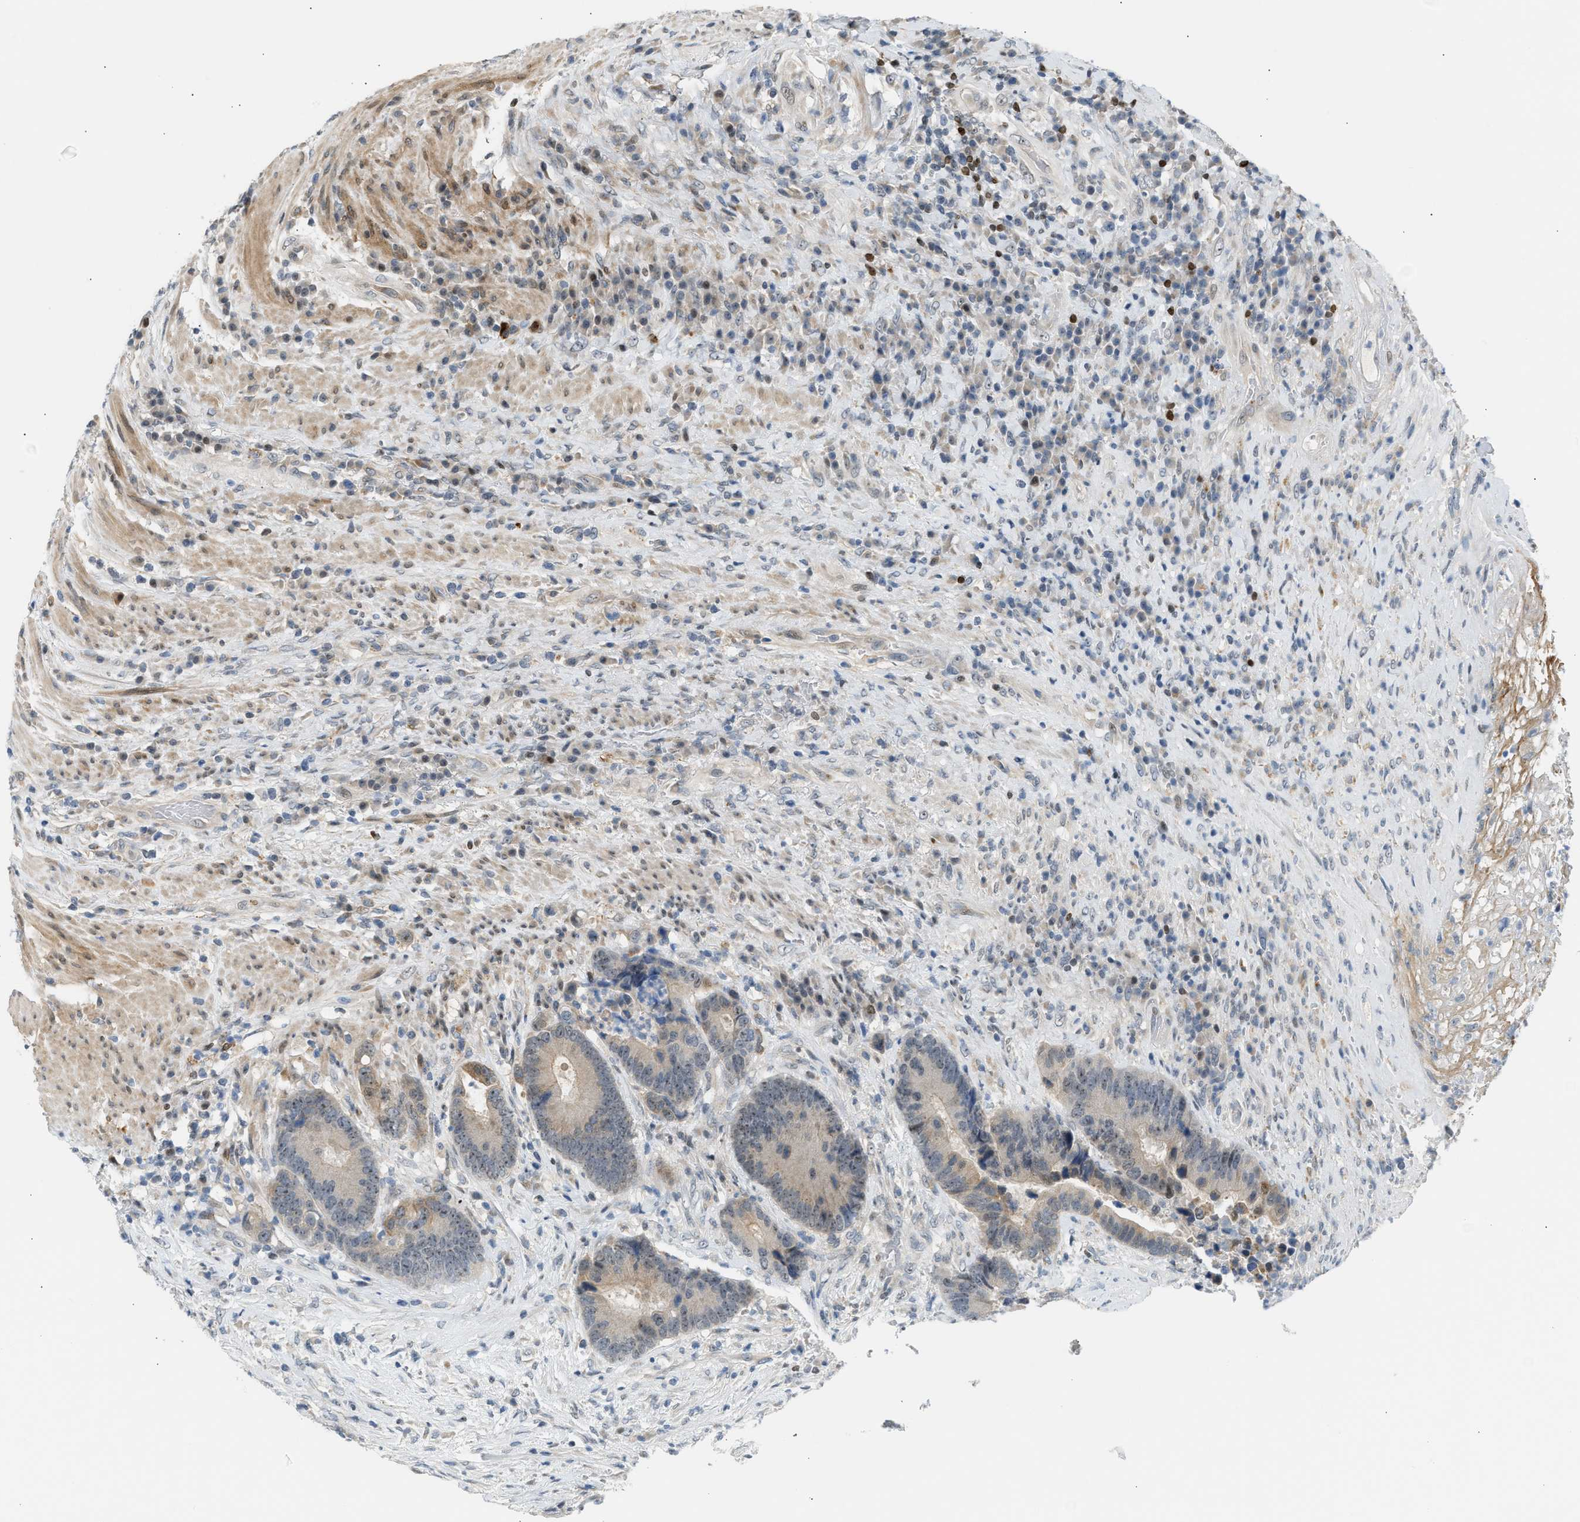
{"staining": {"intensity": "moderate", "quantity": "25%-75%", "location": "cytoplasmic/membranous"}, "tissue": "colorectal cancer", "cell_type": "Tumor cells", "image_type": "cancer", "snomed": [{"axis": "morphology", "description": "Adenocarcinoma, NOS"}, {"axis": "topography", "description": "Rectum"}], "caption": "Protein staining shows moderate cytoplasmic/membranous expression in about 25%-75% of tumor cells in colorectal cancer (adenocarcinoma).", "gene": "NPS", "patient": {"sex": "female", "age": 89}}